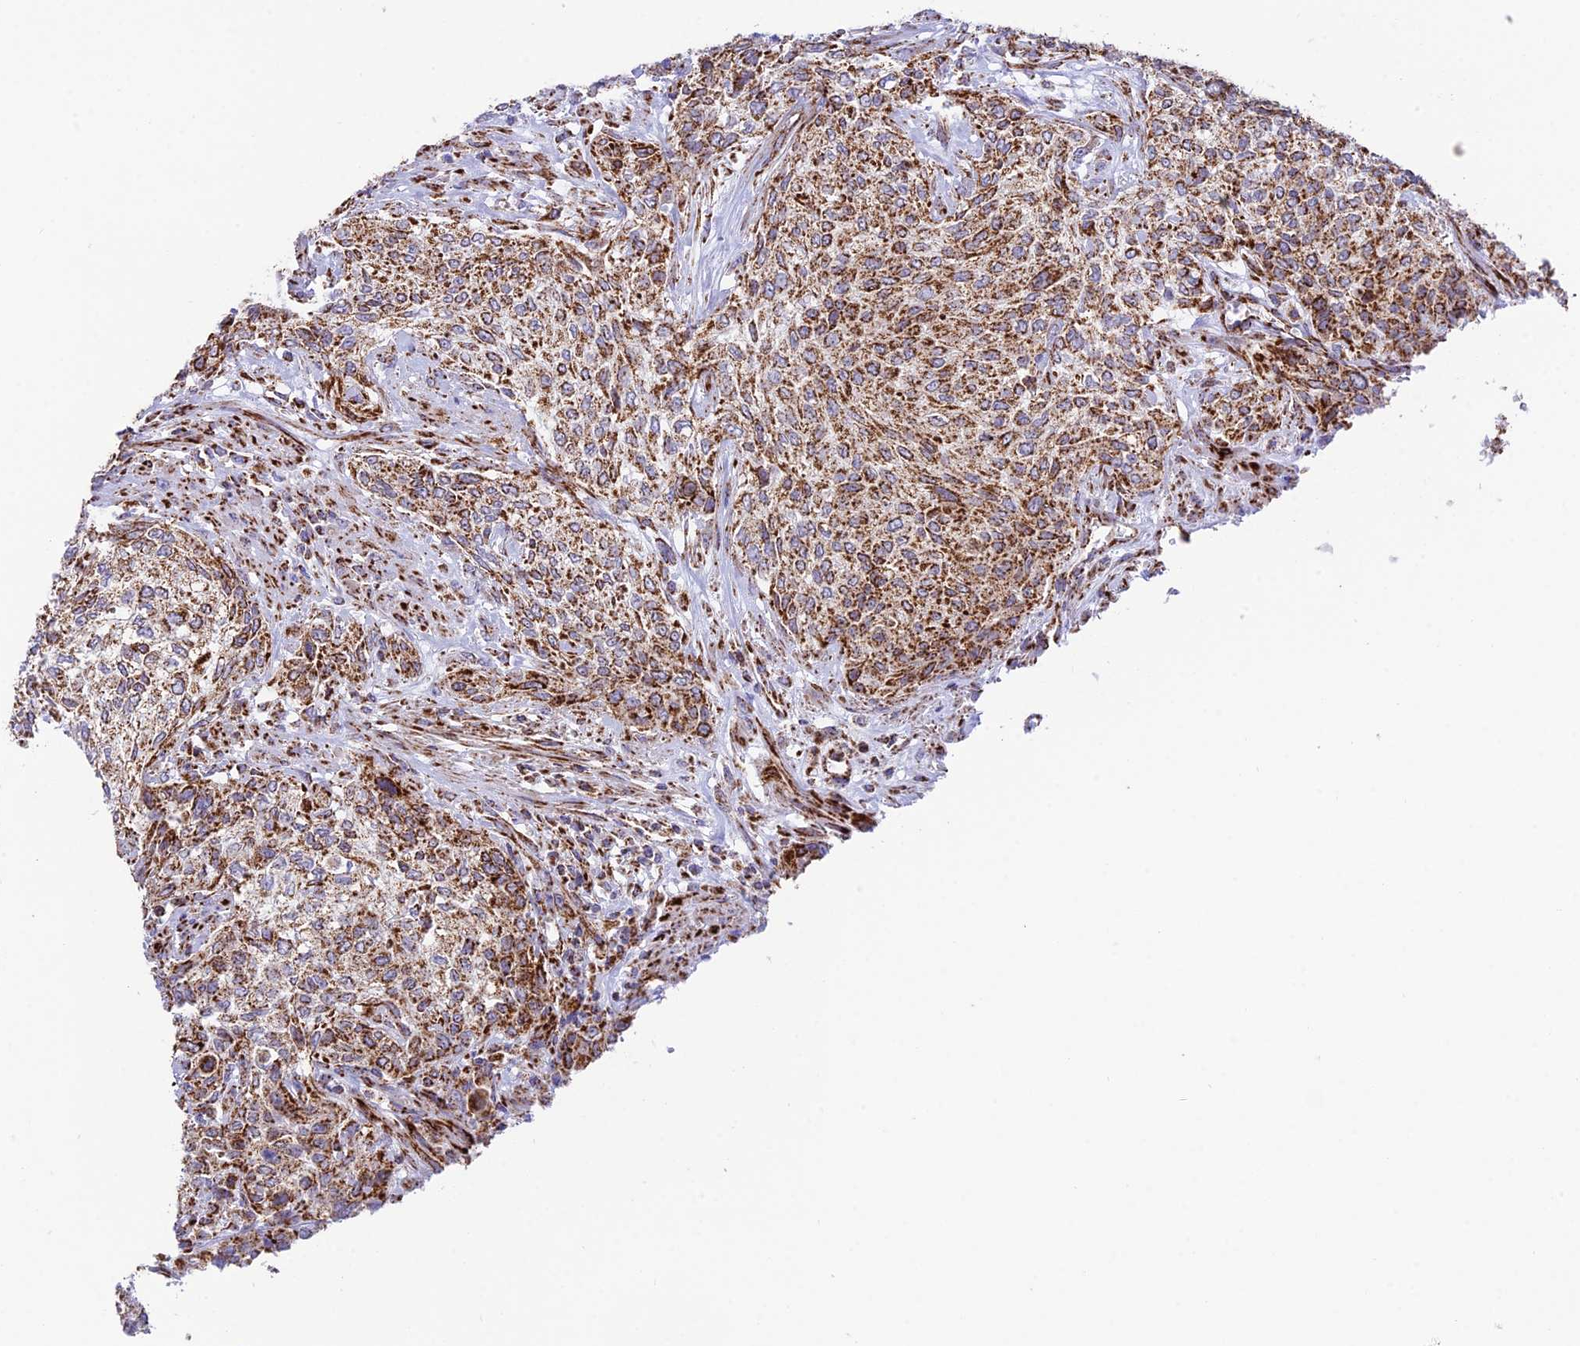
{"staining": {"intensity": "moderate", "quantity": ">75%", "location": "cytoplasmic/membranous"}, "tissue": "urothelial cancer", "cell_type": "Tumor cells", "image_type": "cancer", "snomed": [{"axis": "morphology", "description": "Normal tissue, NOS"}, {"axis": "morphology", "description": "Urothelial carcinoma, NOS"}, {"axis": "topography", "description": "Urinary bladder"}, {"axis": "topography", "description": "Peripheral nerve tissue"}], "caption": "Immunohistochemical staining of human transitional cell carcinoma shows medium levels of moderate cytoplasmic/membranous staining in about >75% of tumor cells. (brown staining indicates protein expression, while blue staining denotes nuclei).", "gene": "CHCHD3", "patient": {"sex": "male", "age": 35}}